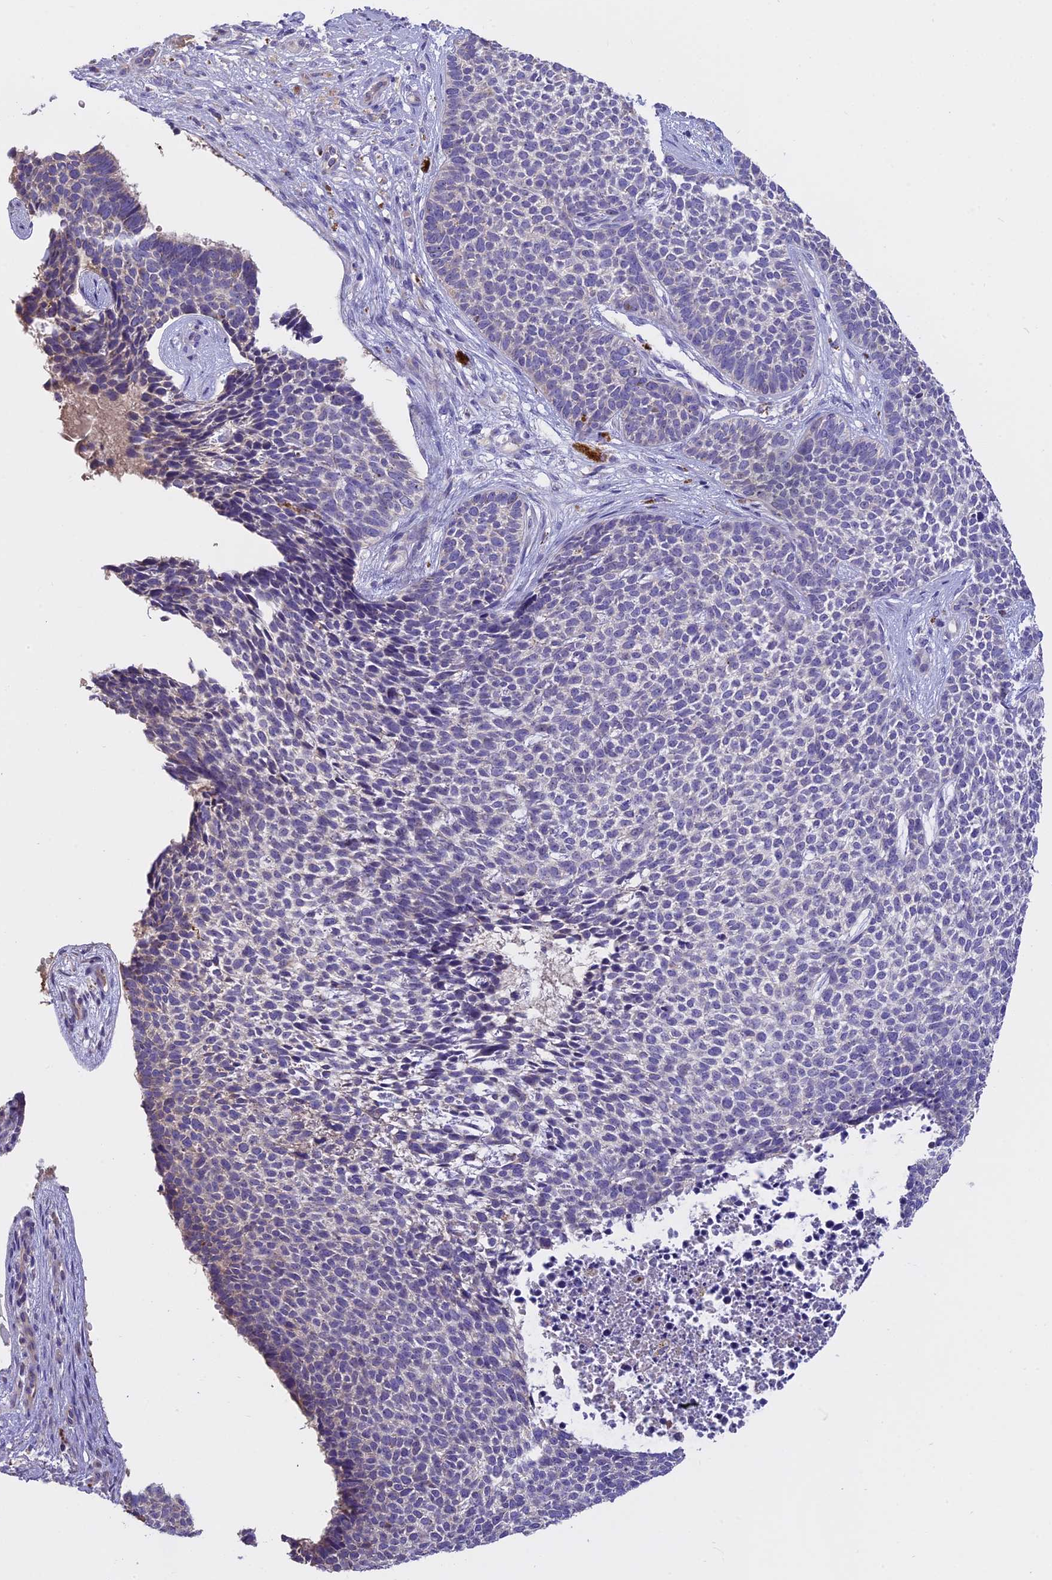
{"staining": {"intensity": "negative", "quantity": "none", "location": "none"}, "tissue": "skin cancer", "cell_type": "Tumor cells", "image_type": "cancer", "snomed": [{"axis": "morphology", "description": "Basal cell carcinoma"}, {"axis": "topography", "description": "Skin"}], "caption": "Immunohistochemistry (IHC) of human skin cancer (basal cell carcinoma) demonstrates no staining in tumor cells. (Stains: DAB (3,3'-diaminobenzidine) immunohistochemistry with hematoxylin counter stain, Microscopy: brightfield microscopy at high magnification).", "gene": "WFDC2", "patient": {"sex": "female", "age": 84}}